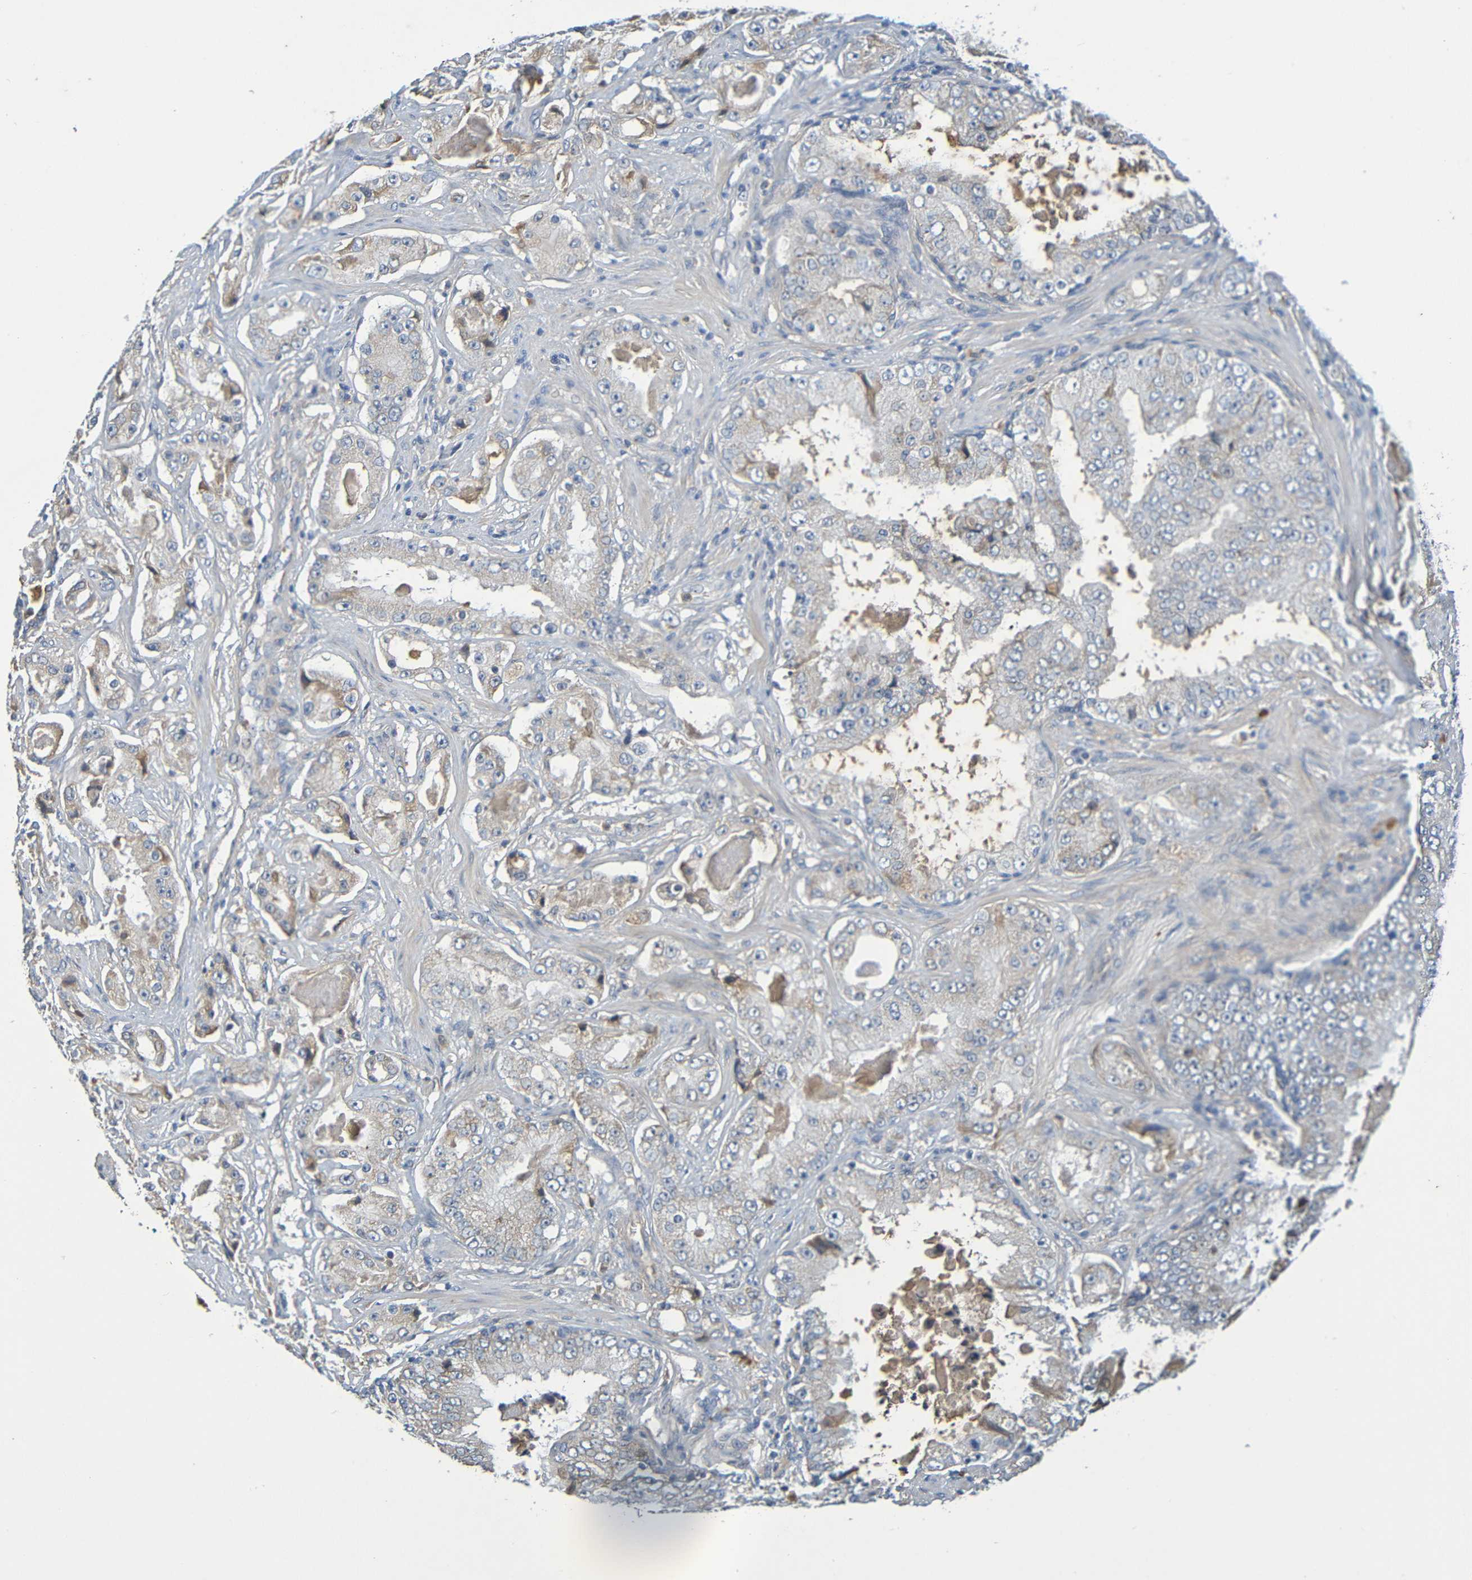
{"staining": {"intensity": "weak", "quantity": "<25%", "location": "cytoplasmic/membranous"}, "tissue": "prostate cancer", "cell_type": "Tumor cells", "image_type": "cancer", "snomed": [{"axis": "morphology", "description": "Adenocarcinoma, High grade"}, {"axis": "topography", "description": "Prostate"}], "caption": "Protein analysis of adenocarcinoma (high-grade) (prostate) shows no significant positivity in tumor cells. The staining is performed using DAB brown chromogen with nuclei counter-stained in using hematoxylin.", "gene": "C1QA", "patient": {"sex": "male", "age": 73}}